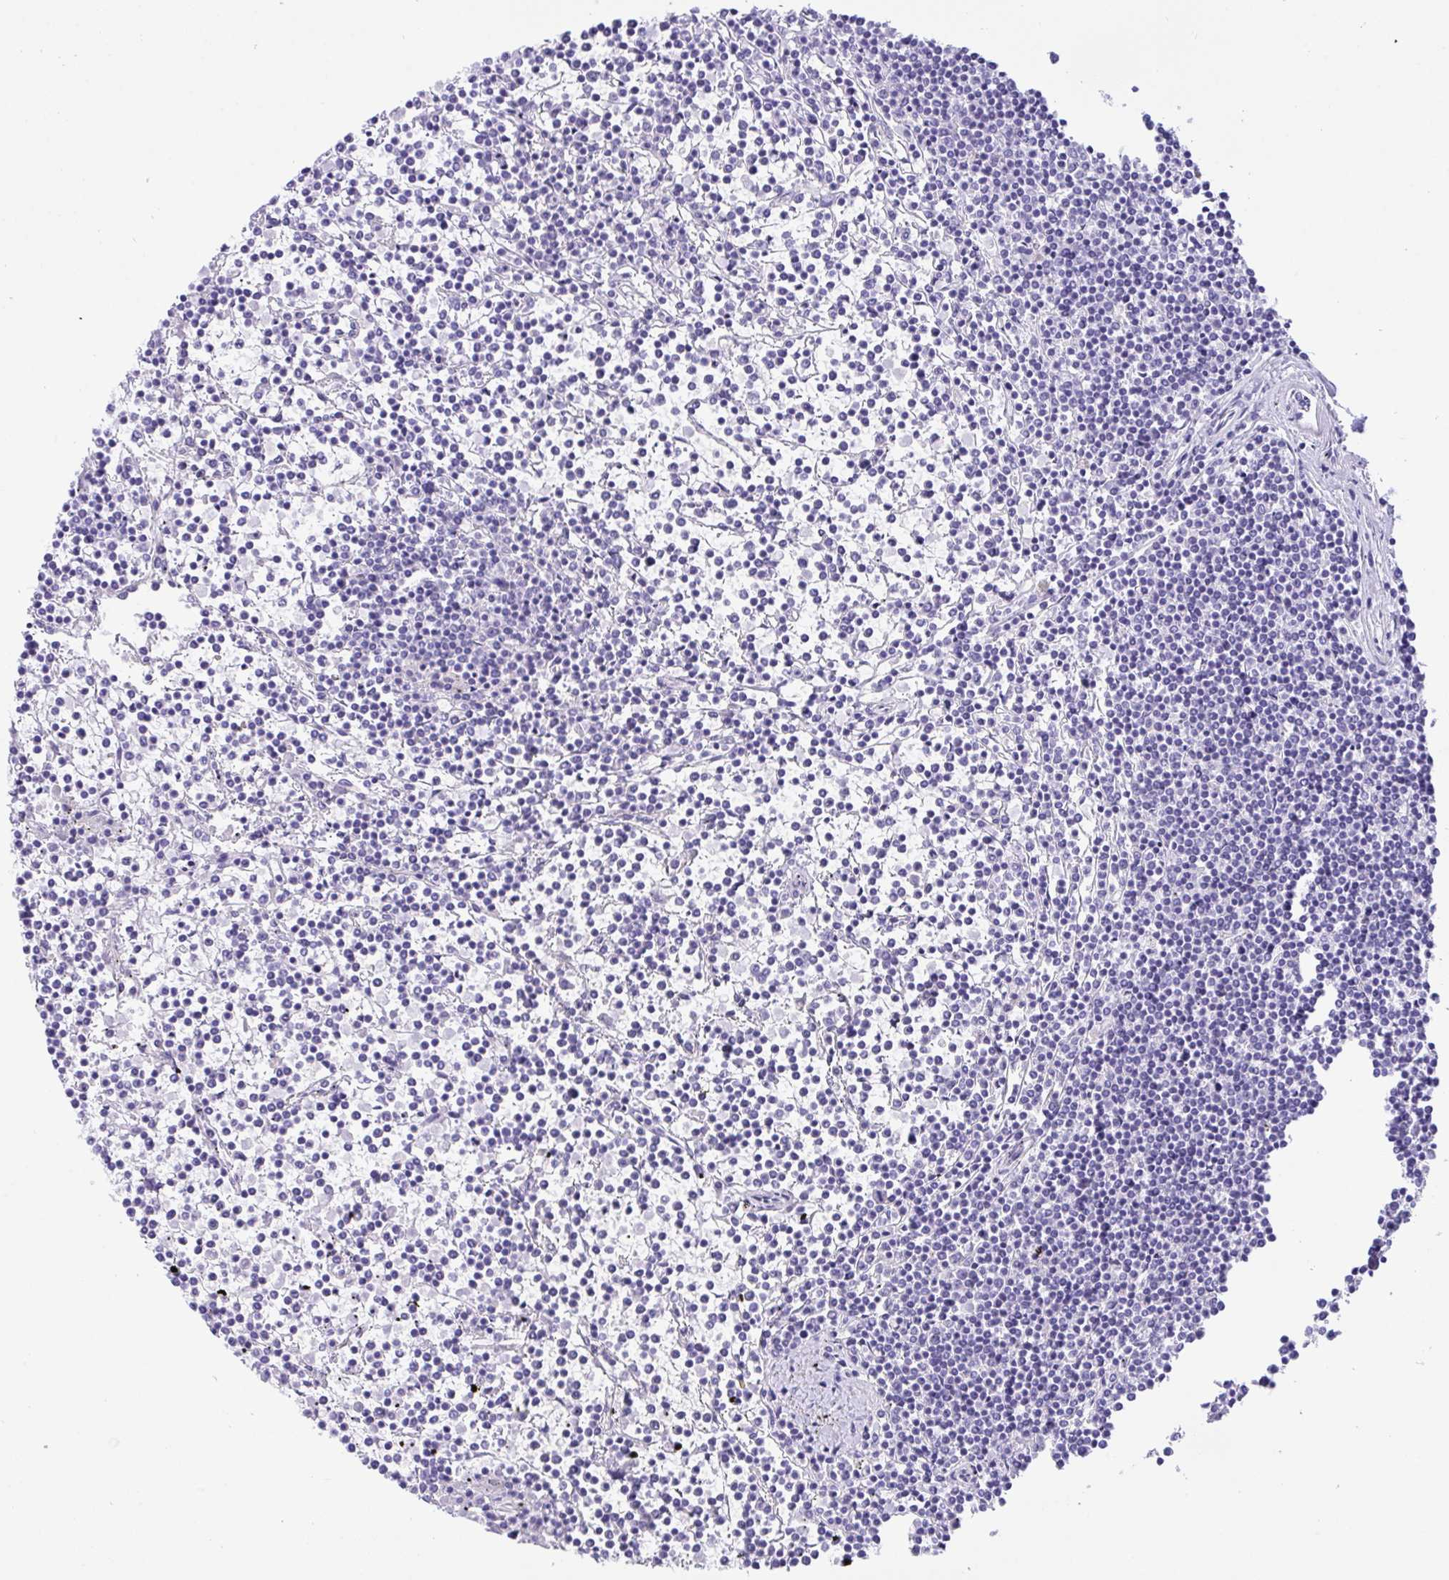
{"staining": {"intensity": "negative", "quantity": "none", "location": "none"}, "tissue": "lymphoma", "cell_type": "Tumor cells", "image_type": "cancer", "snomed": [{"axis": "morphology", "description": "Malignant lymphoma, non-Hodgkin's type, Low grade"}, {"axis": "topography", "description": "Spleen"}], "caption": "Tumor cells are negative for protein expression in human malignant lymphoma, non-Hodgkin's type (low-grade).", "gene": "TMEM106B", "patient": {"sex": "female", "age": 19}}